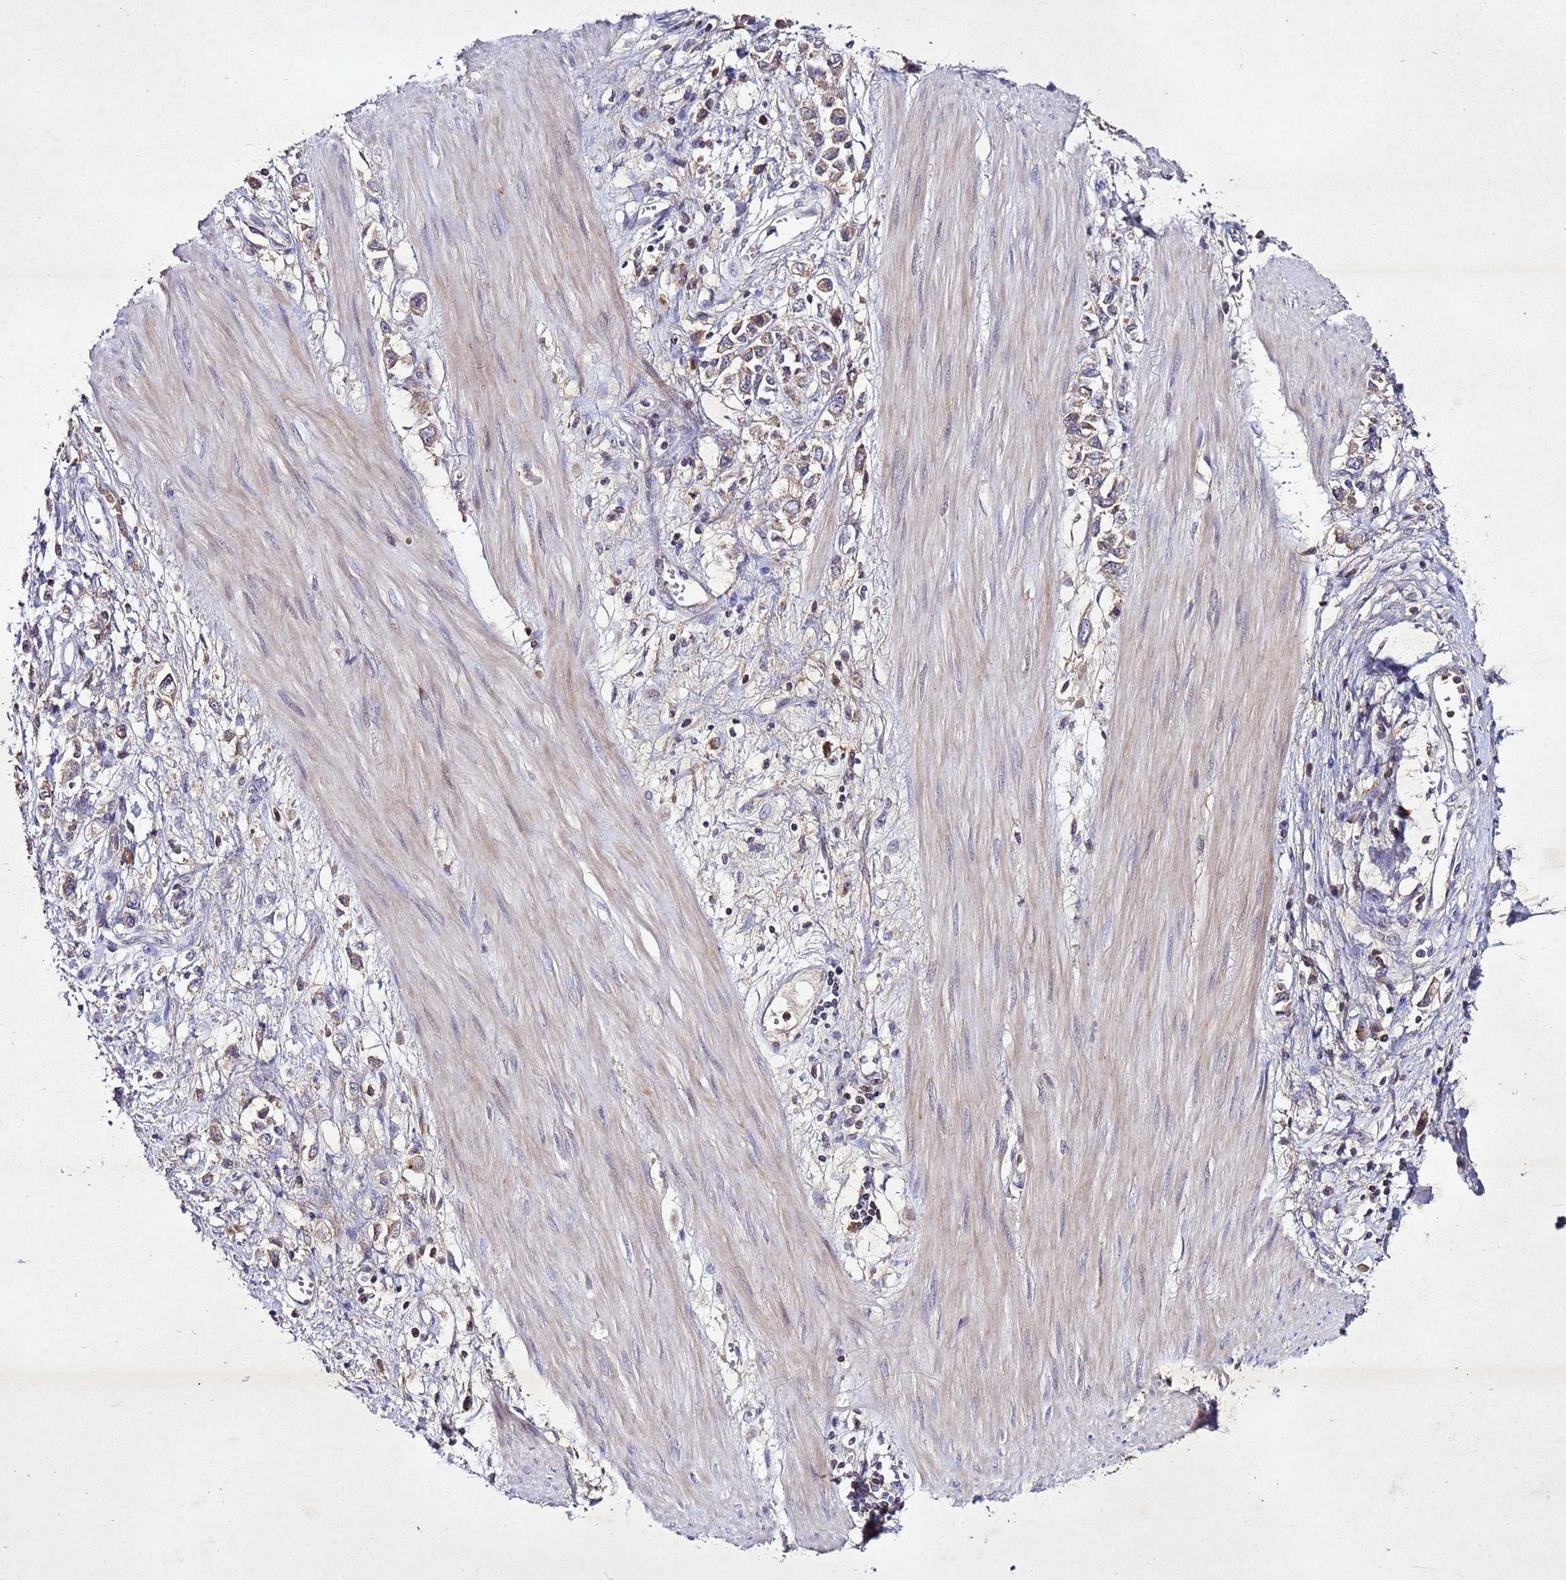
{"staining": {"intensity": "weak", "quantity": "25%-75%", "location": "cytoplasmic/membranous"}, "tissue": "stomach cancer", "cell_type": "Tumor cells", "image_type": "cancer", "snomed": [{"axis": "morphology", "description": "Adenocarcinoma, NOS"}, {"axis": "topography", "description": "Stomach"}], "caption": "Immunohistochemical staining of stomach cancer shows weak cytoplasmic/membranous protein staining in about 25%-75% of tumor cells. The staining was performed using DAB (3,3'-diaminobenzidine), with brown indicating positive protein expression. Nuclei are stained blue with hematoxylin.", "gene": "SV2B", "patient": {"sex": "female", "age": 76}}